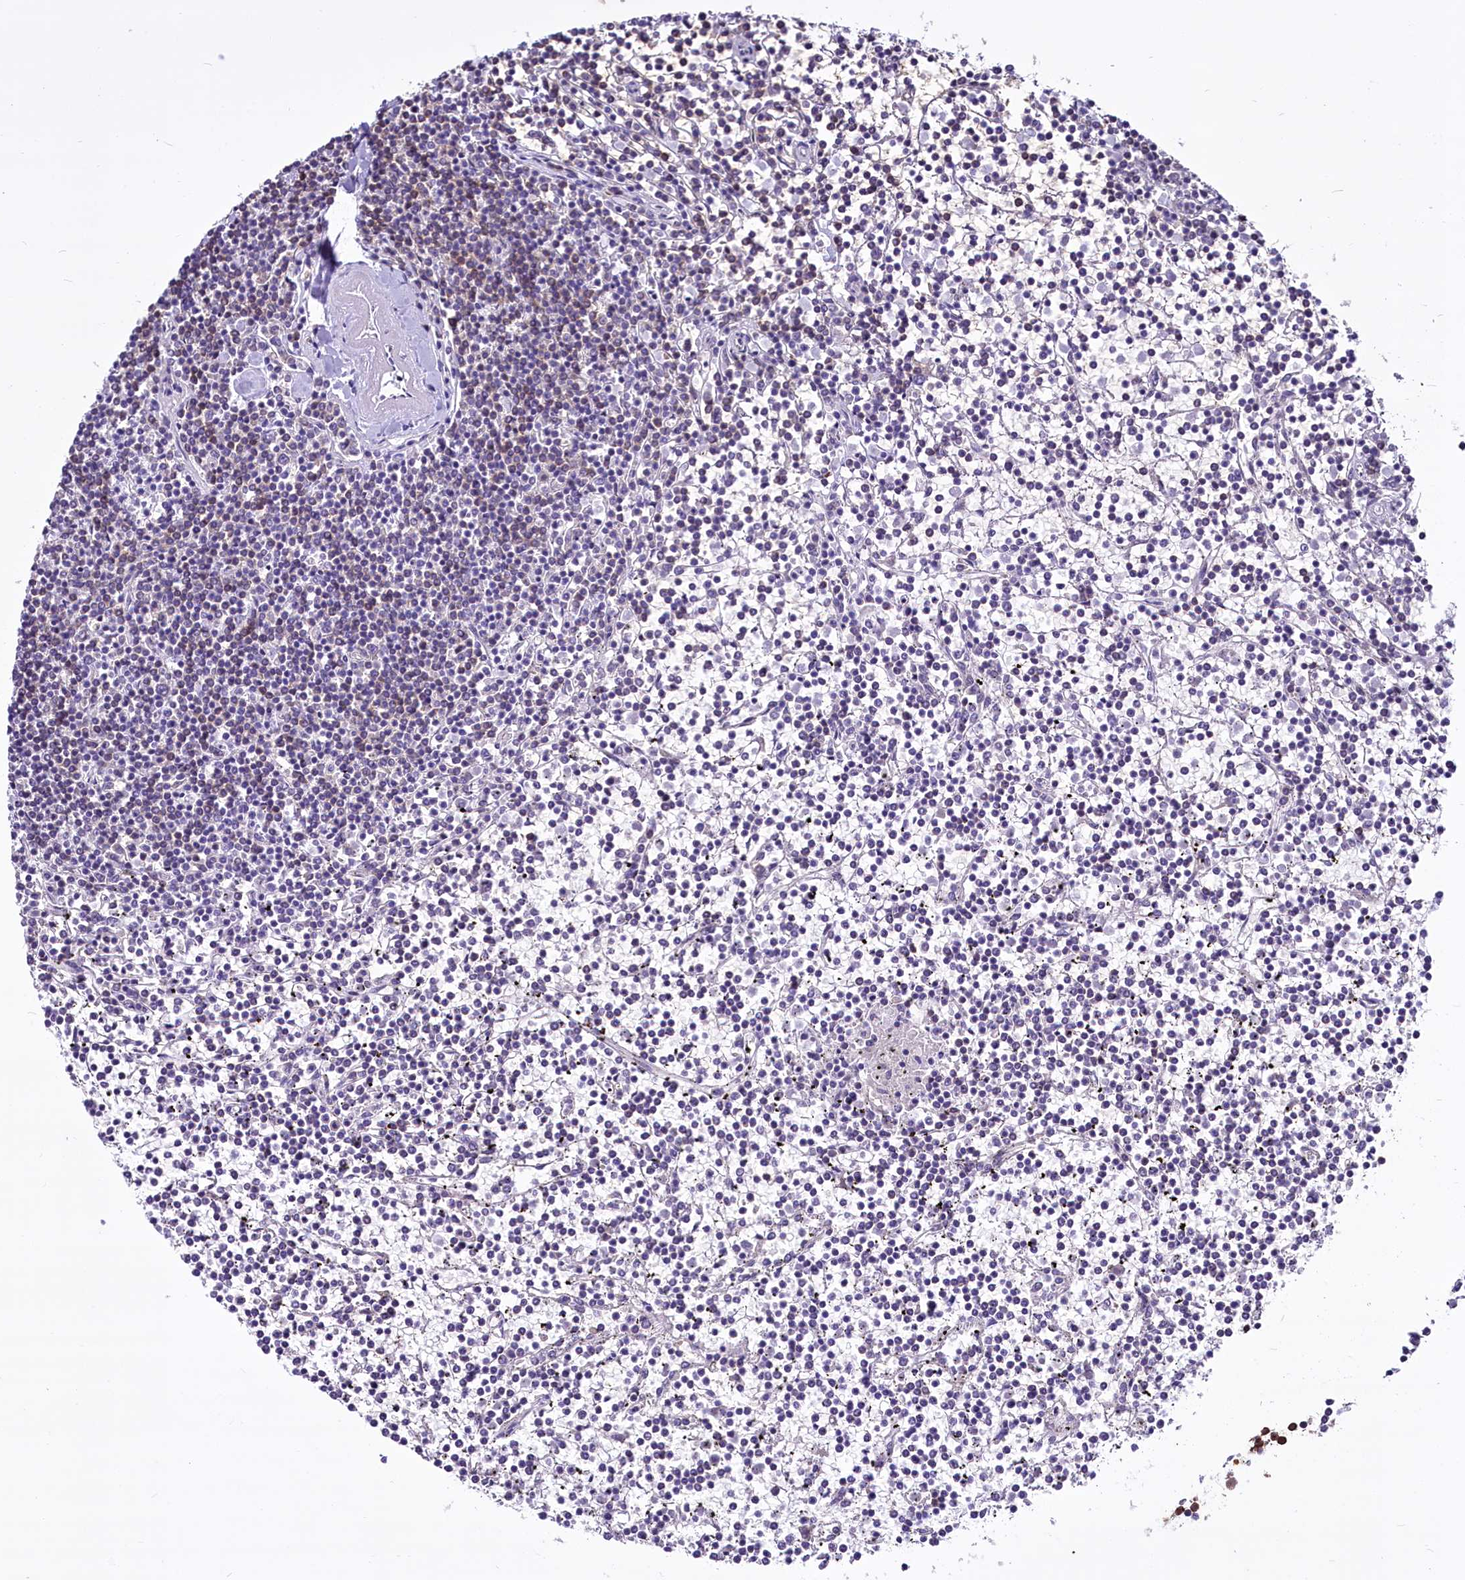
{"staining": {"intensity": "negative", "quantity": "none", "location": "none"}, "tissue": "lymphoma", "cell_type": "Tumor cells", "image_type": "cancer", "snomed": [{"axis": "morphology", "description": "Malignant lymphoma, non-Hodgkin's type, Low grade"}, {"axis": "topography", "description": "Spleen"}], "caption": "The micrograph displays no staining of tumor cells in lymphoma.", "gene": "BANK1", "patient": {"sex": "female", "age": 19}}